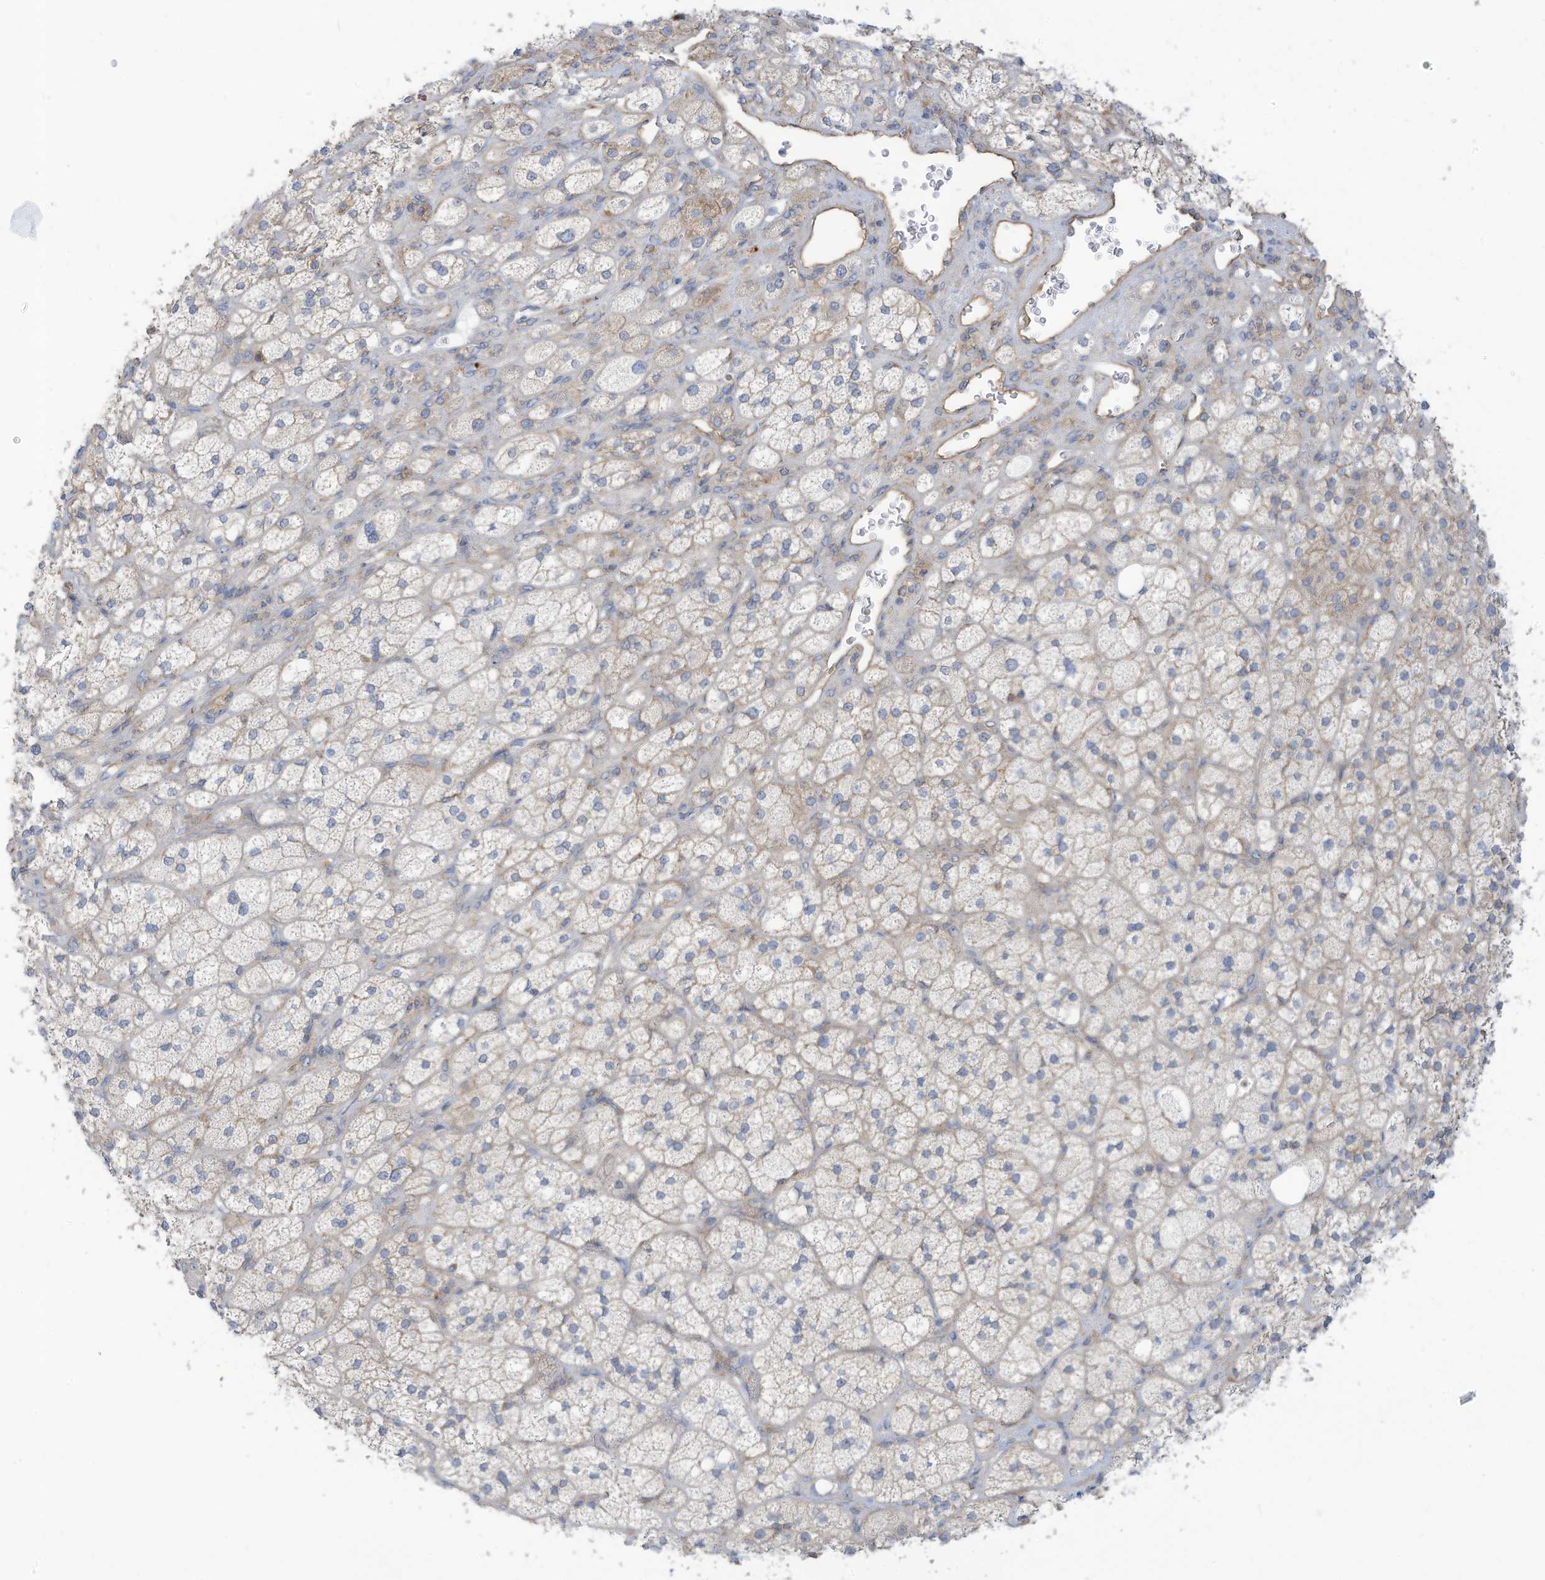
{"staining": {"intensity": "moderate", "quantity": "25%-75%", "location": "cytoplasmic/membranous"}, "tissue": "adrenal gland", "cell_type": "Glandular cells", "image_type": "normal", "snomed": [{"axis": "morphology", "description": "Normal tissue, NOS"}, {"axis": "topography", "description": "Adrenal gland"}], "caption": "Immunohistochemical staining of benign human adrenal gland reveals medium levels of moderate cytoplasmic/membranous staining in about 25%-75% of glandular cells. (brown staining indicates protein expression, while blue staining denotes nuclei).", "gene": "ADAT2", "patient": {"sex": "male", "age": 61}}